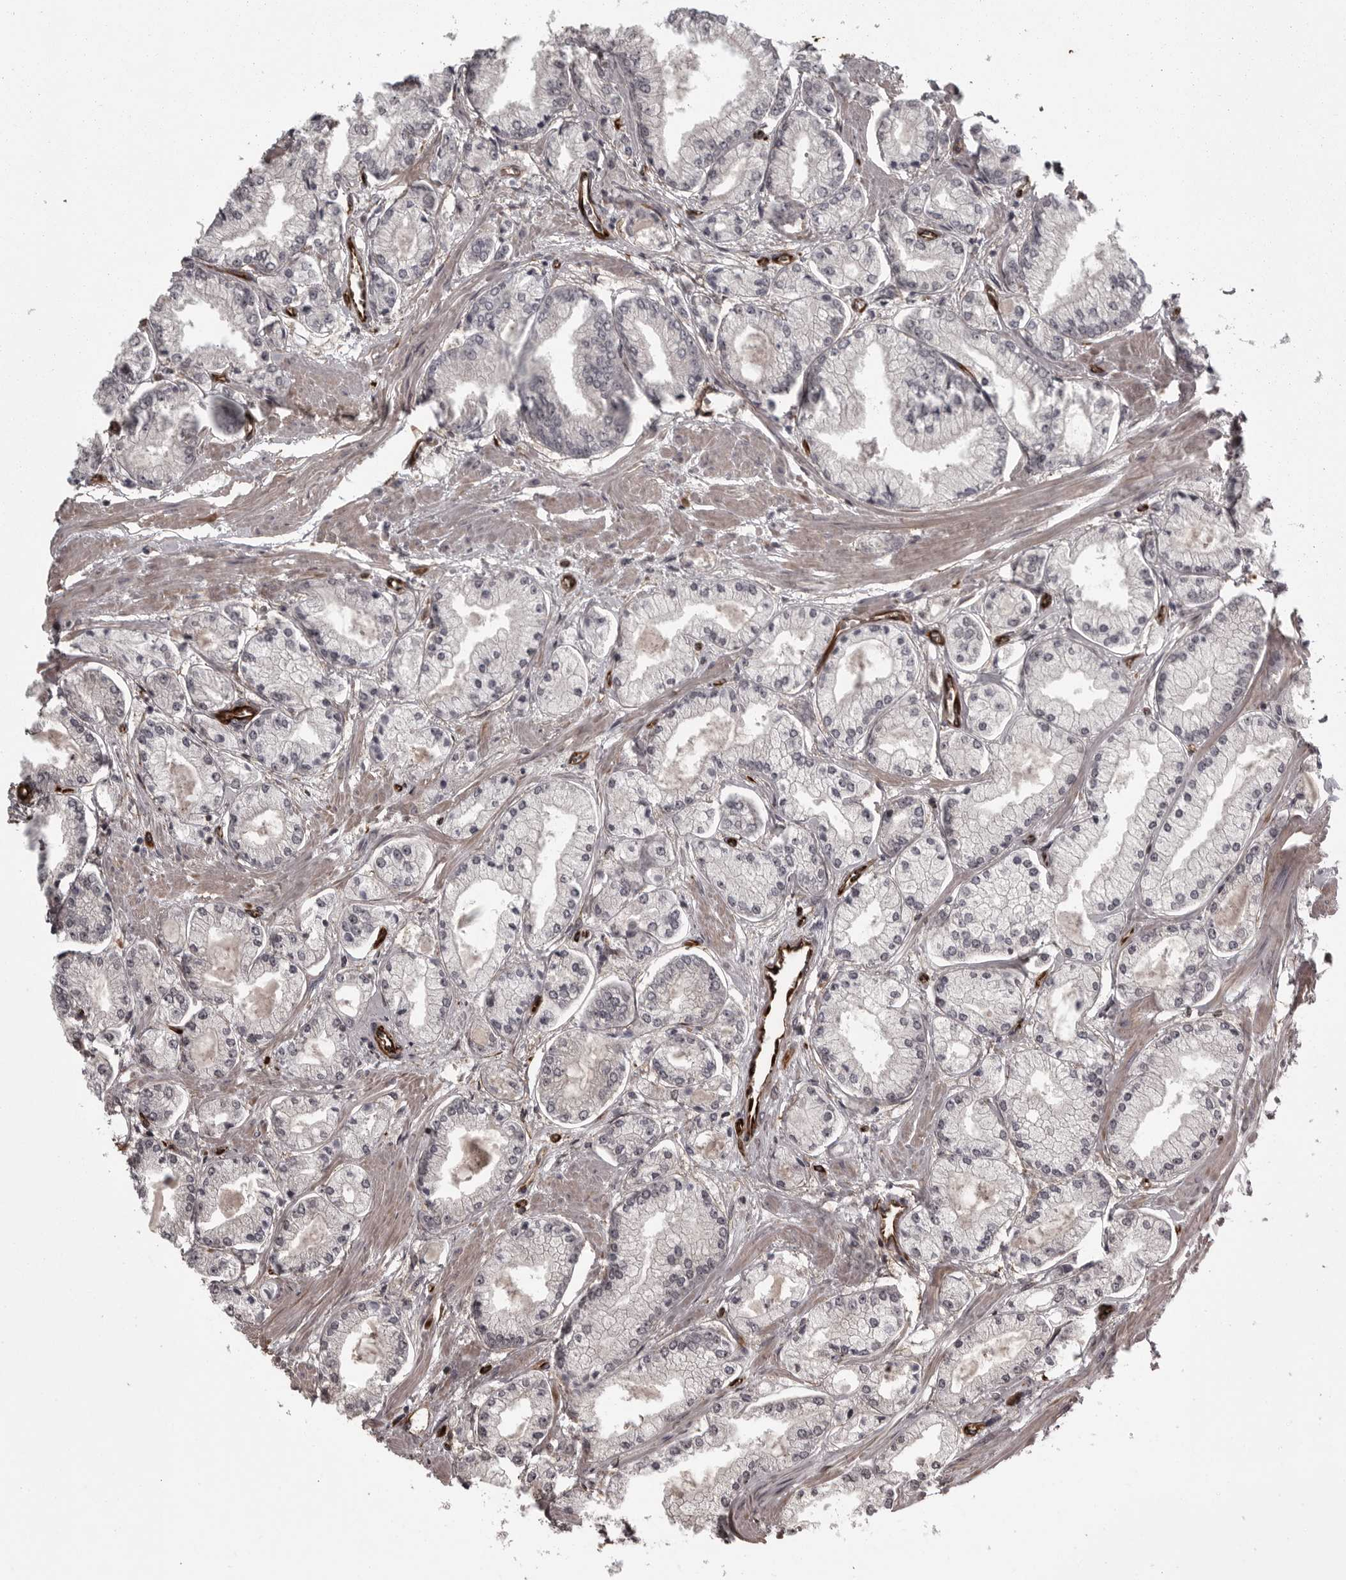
{"staining": {"intensity": "negative", "quantity": "none", "location": "none"}, "tissue": "prostate cancer", "cell_type": "Tumor cells", "image_type": "cancer", "snomed": [{"axis": "morphology", "description": "Adenocarcinoma, Low grade"}, {"axis": "topography", "description": "Prostate"}], "caption": "Histopathology image shows no significant protein positivity in tumor cells of prostate cancer (adenocarcinoma (low-grade)).", "gene": "FAAP100", "patient": {"sex": "male", "age": 52}}